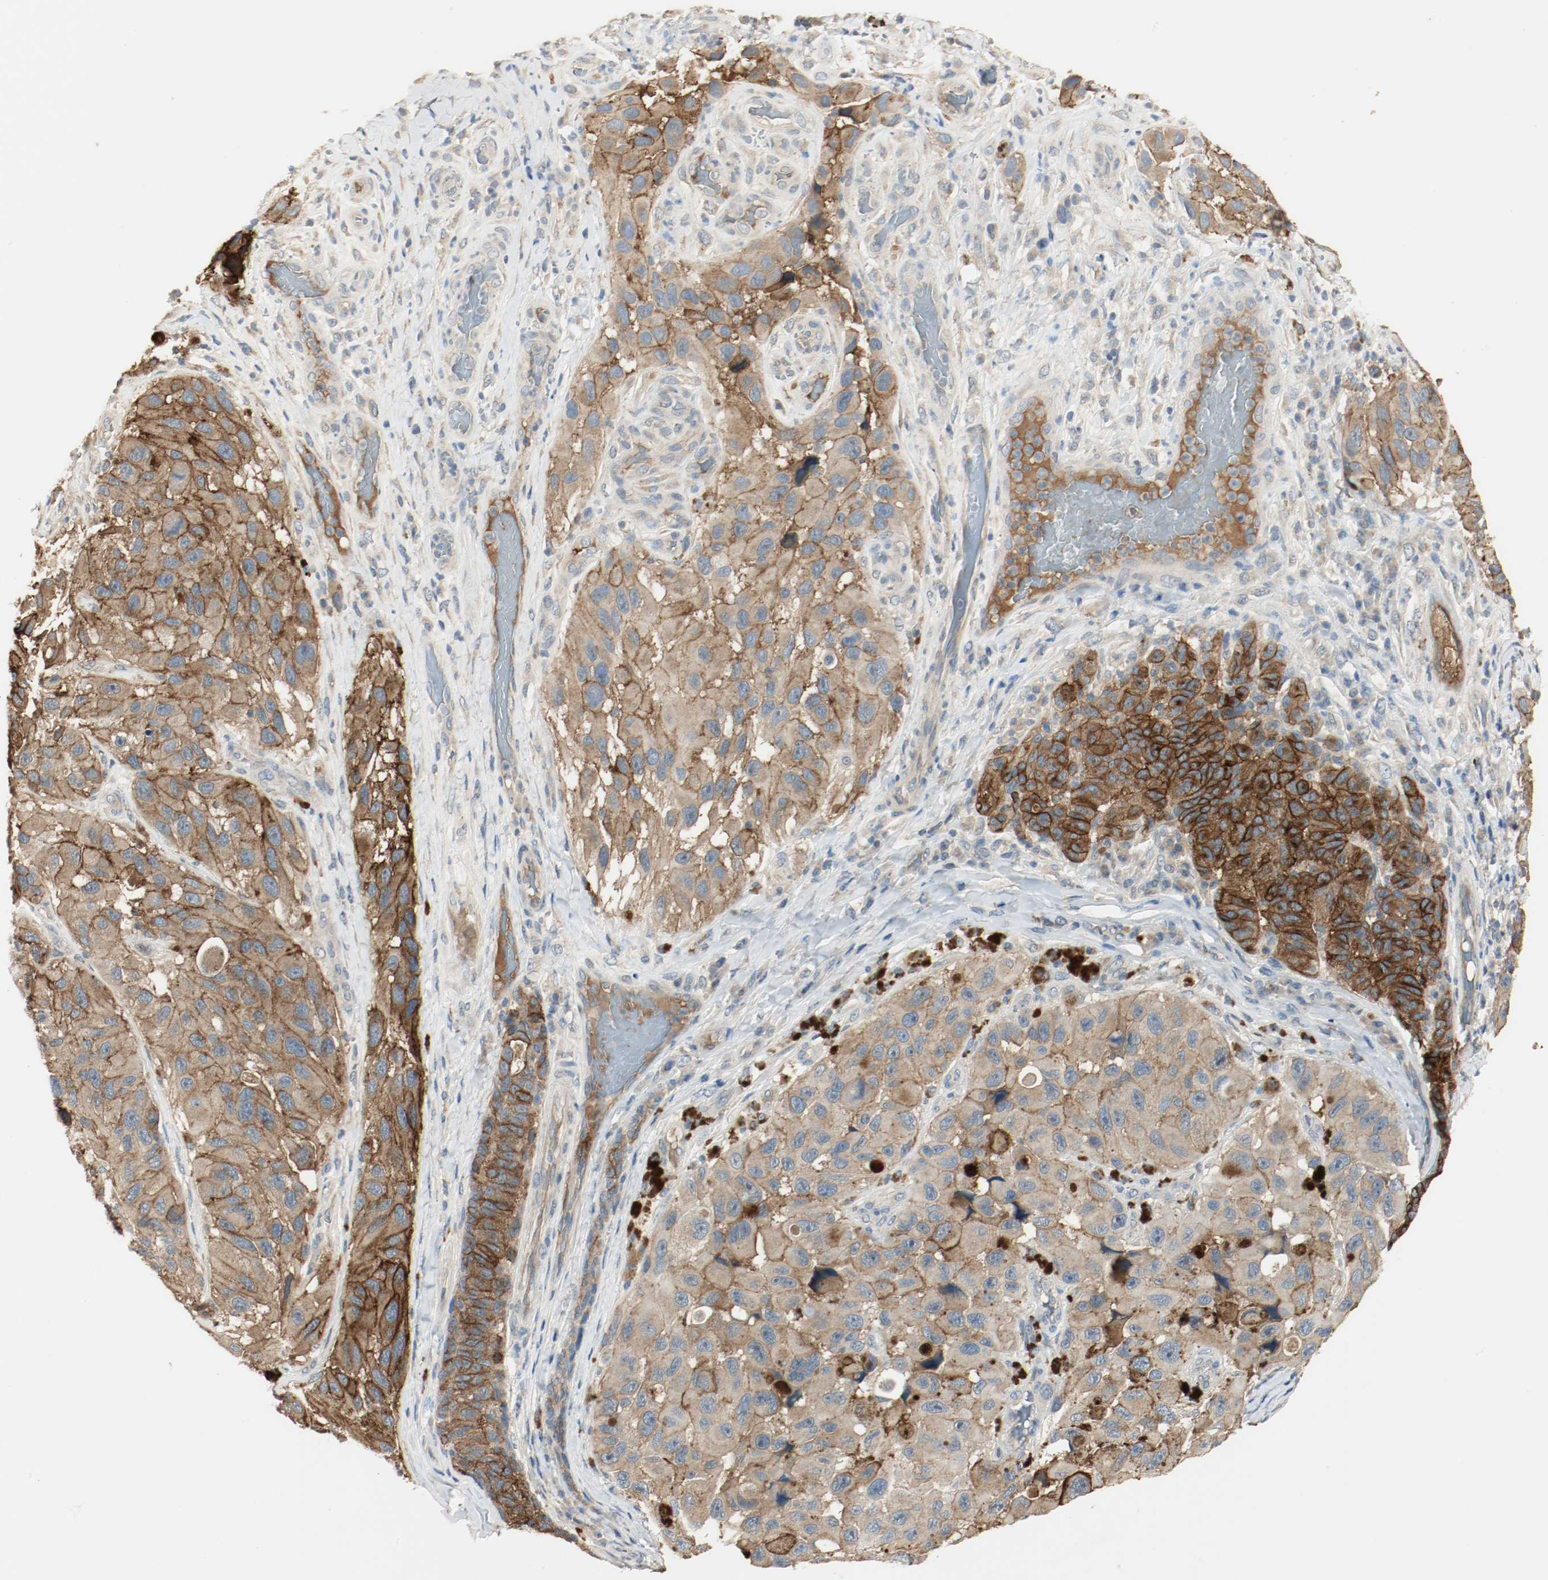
{"staining": {"intensity": "strong", "quantity": ">75%", "location": "cytoplasmic/membranous"}, "tissue": "melanoma", "cell_type": "Tumor cells", "image_type": "cancer", "snomed": [{"axis": "morphology", "description": "Malignant melanoma, NOS"}, {"axis": "topography", "description": "Skin"}], "caption": "This is a histology image of IHC staining of melanoma, which shows strong expression in the cytoplasmic/membranous of tumor cells.", "gene": "MELTF", "patient": {"sex": "female", "age": 73}}